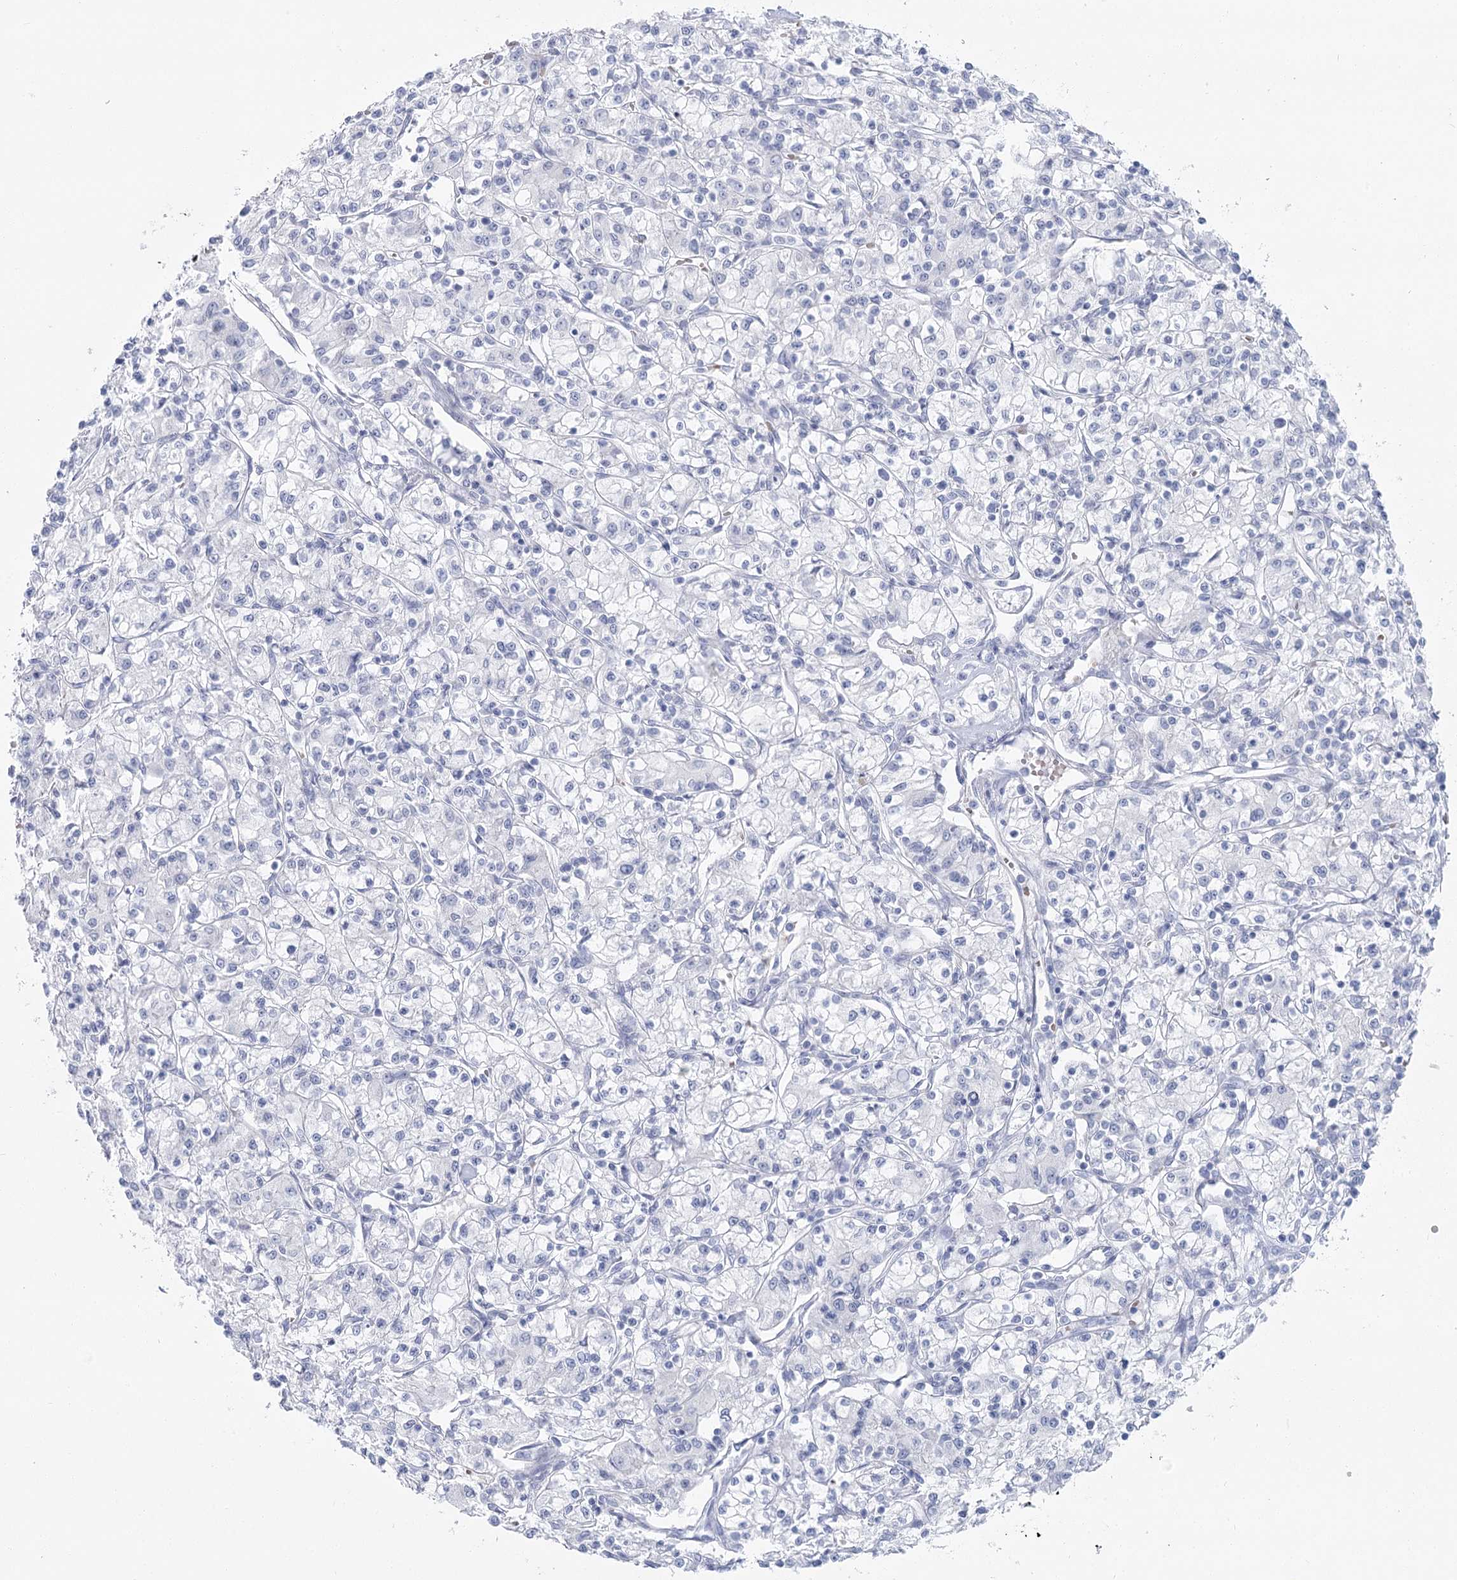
{"staining": {"intensity": "negative", "quantity": "none", "location": "none"}, "tissue": "renal cancer", "cell_type": "Tumor cells", "image_type": "cancer", "snomed": [{"axis": "morphology", "description": "Adenocarcinoma, NOS"}, {"axis": "topography", "description": "Kidney"}], "caption": "This micrograph is of renal cancer stained with immunohistochemistry to label a protein in brown with the nuclei are counter-stained blue. There is no expression in tumor cells.", "gene": "IFIT5", "patient": {"sex": "female", "age": 59}}